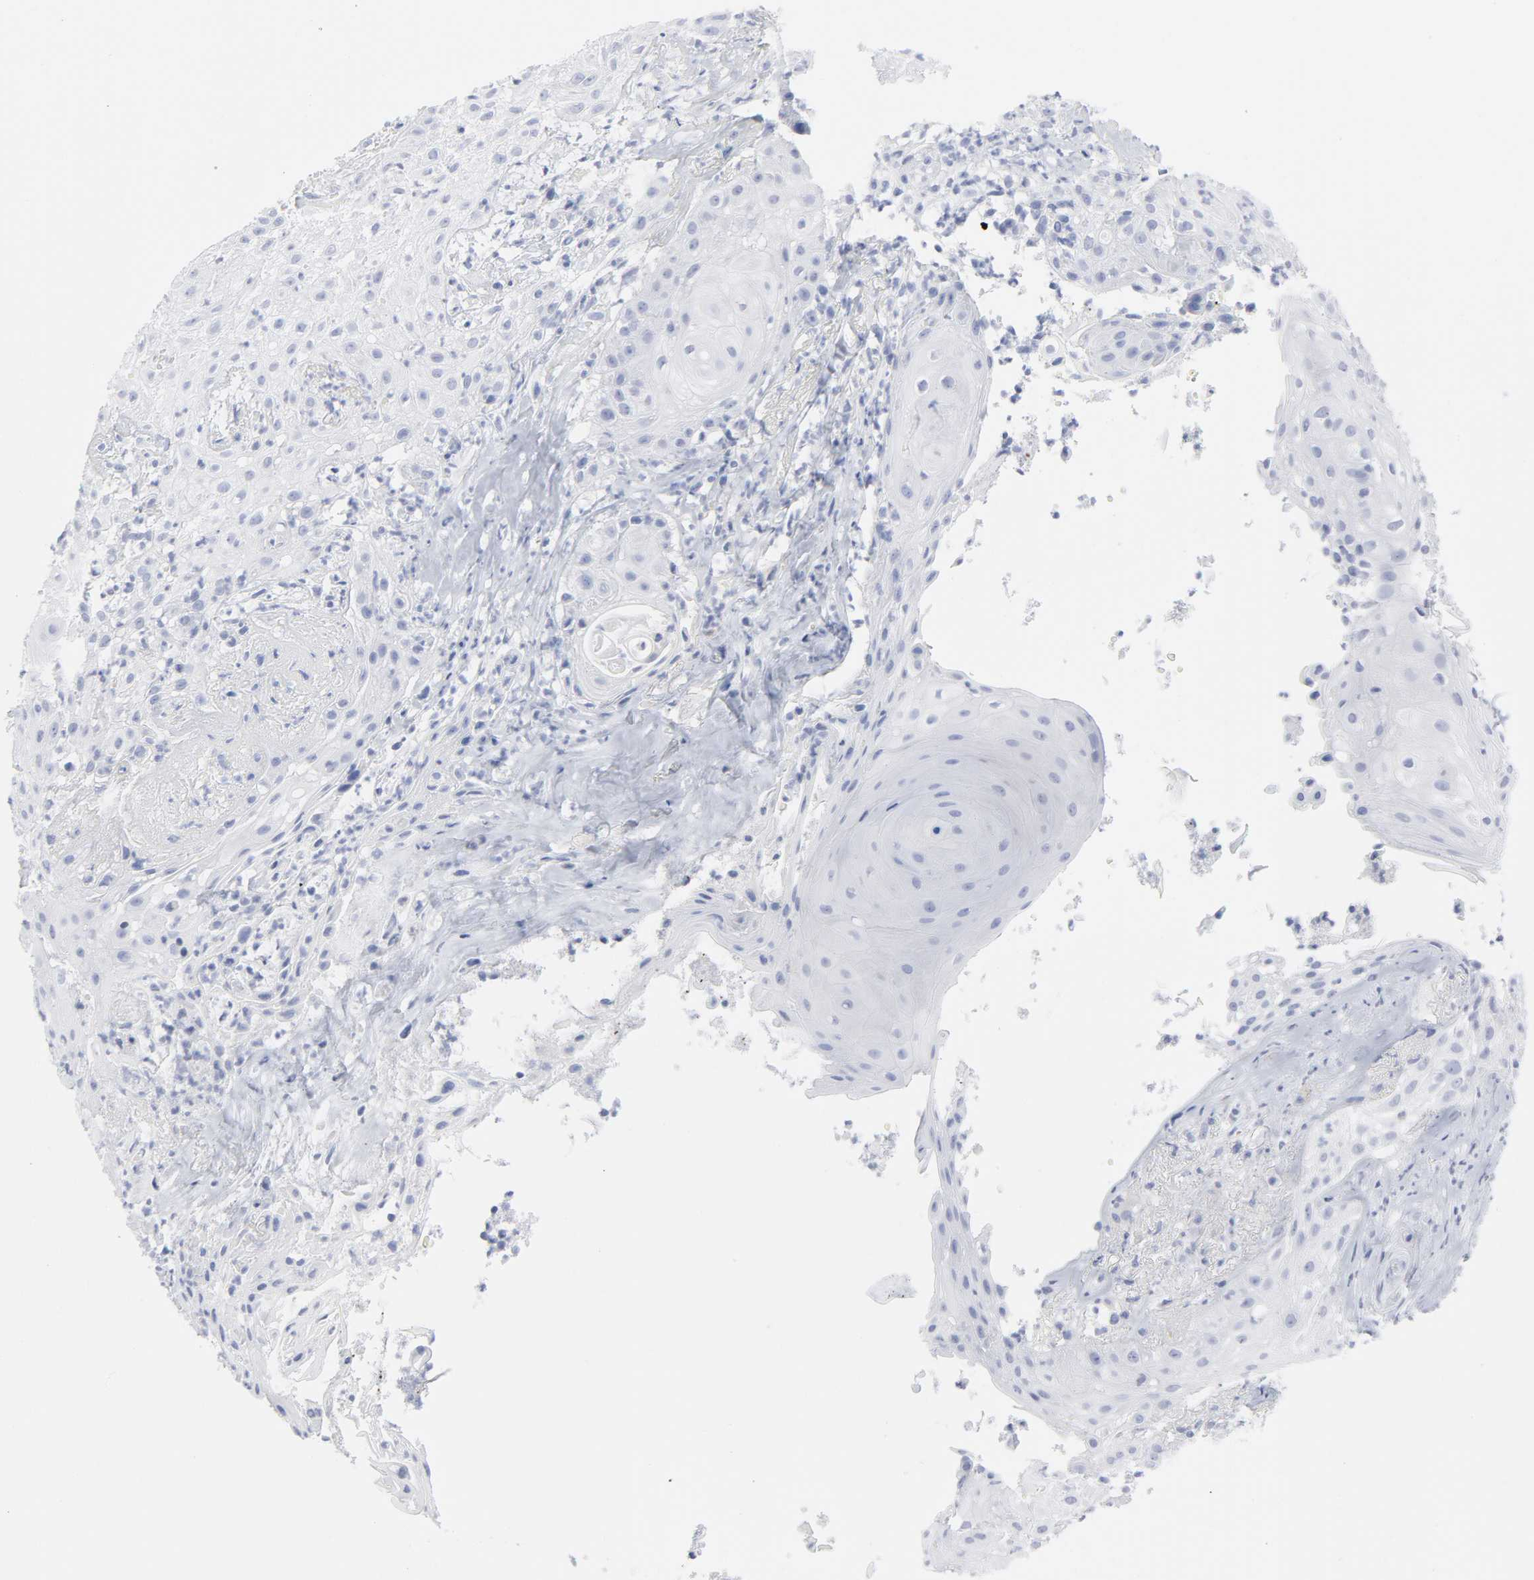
{"staining": {"intensity": "negative", "quantity": "none", "location": "none"}, "tissue": "skin cancer", "cell_type": "Tumor cells", "image_type": "cancer", "snomed": [{"axis": "morphology", "description": "Squamous cell carcinoma, NOS"}, {"axis": "topography", "description": "Skin"}], "caption": "This is an IHC image of skin cancer (squamous cell carcinoma). There is no staining in tumor cells.", "gene": "P2RY8", "patient": {"sex": "male", "age": 65}}